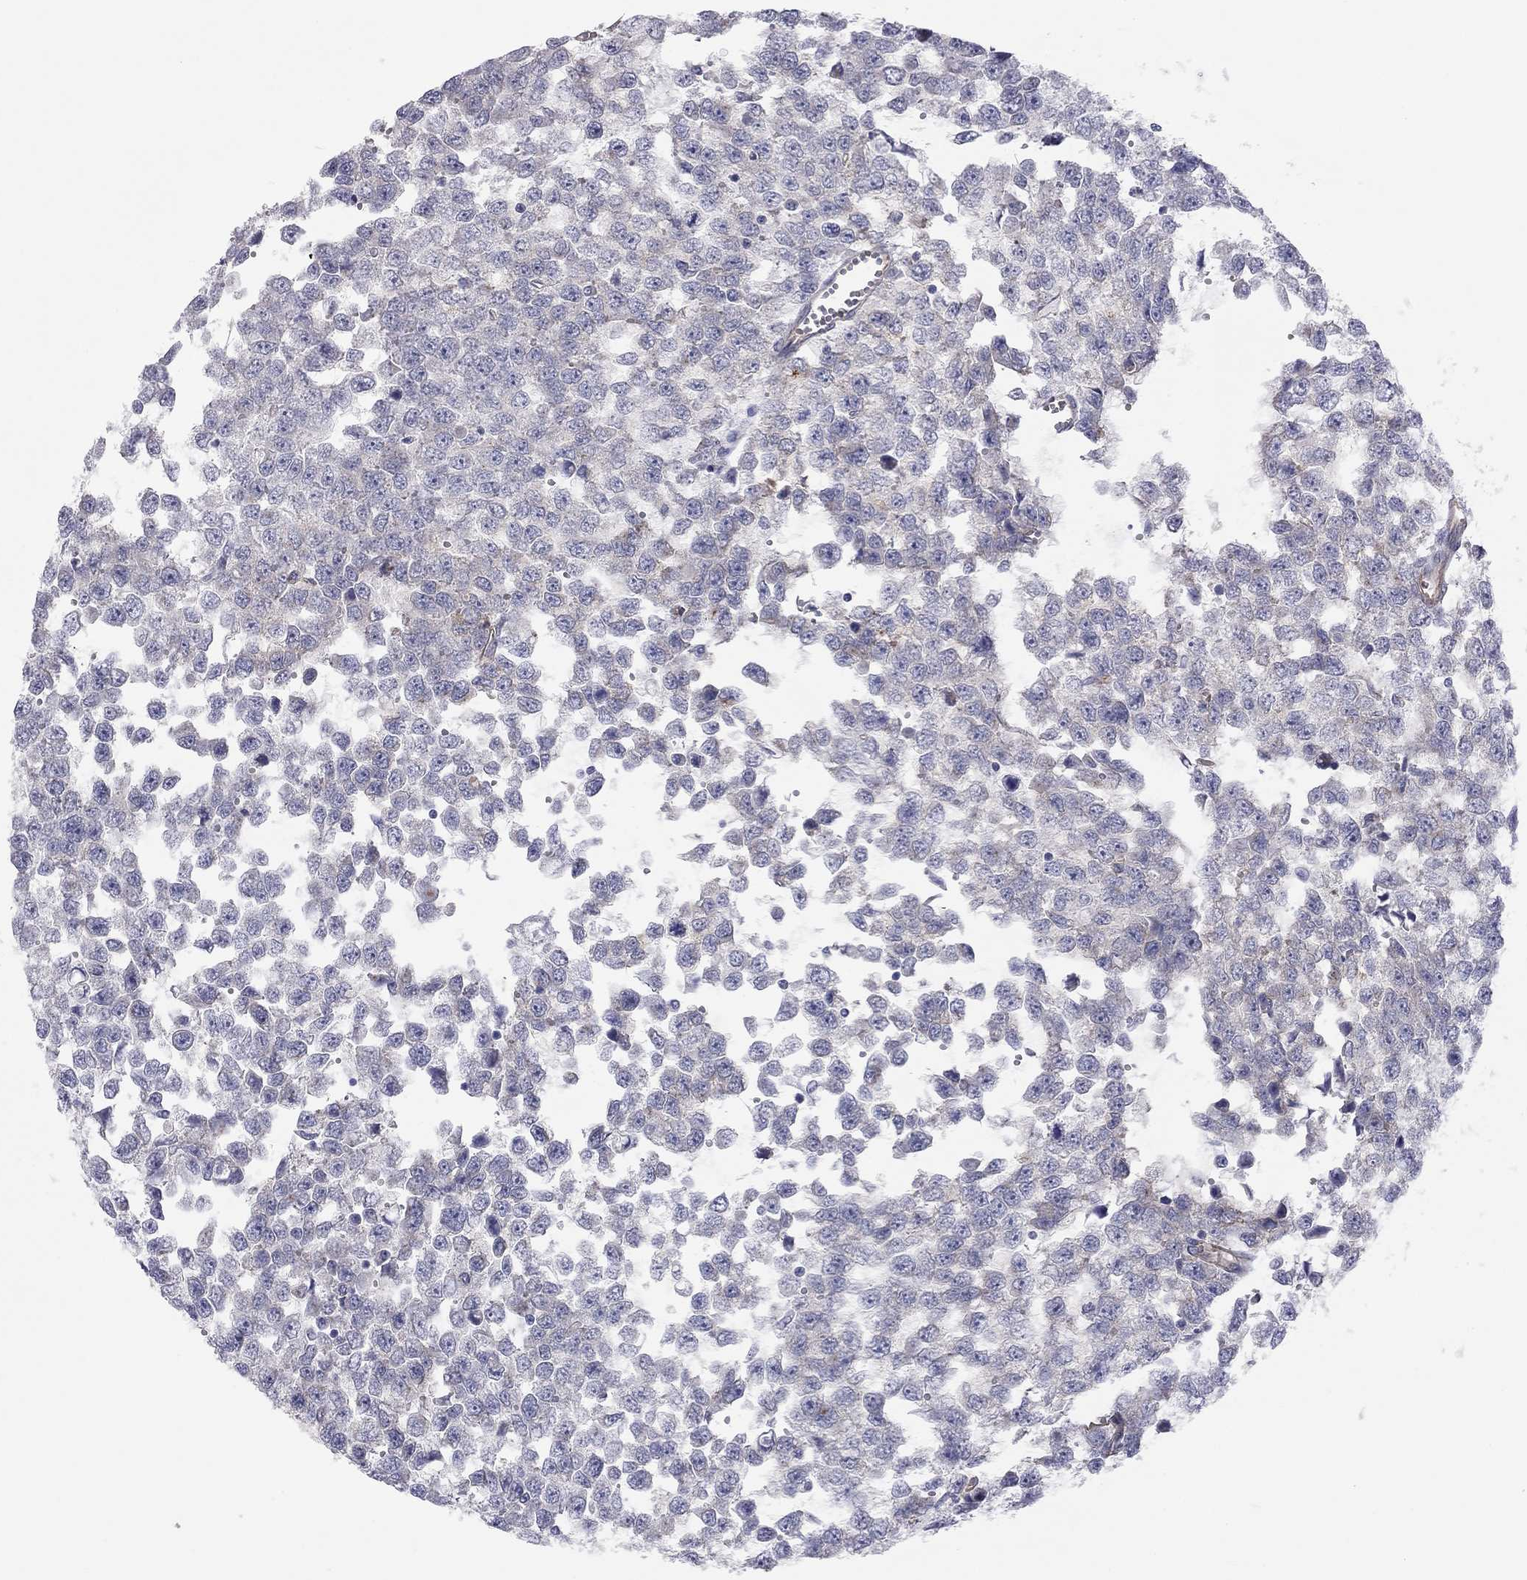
{"staining": {"intensity": "negative", "quantity": "none", "location": "none"}, "tissue": "testis cancer", "cell_type": "Tumor cells", "image_type": "cancer", "snomed": [{"axis": "morphology", "description": "Normal tissue, NOS"}, {"axis": "morphology", "description": "Seminoma, NOS"}, {"axis": "topography", "description": "Testis"}, {"axis": "topography", "description": "Epididymis"}], "caption": "The IHC image has no significant staining in tumor cells of seminoma (testis) tissue.", "gene": "GPRC5B", "patient": {"sex": "male", "age": 34}}